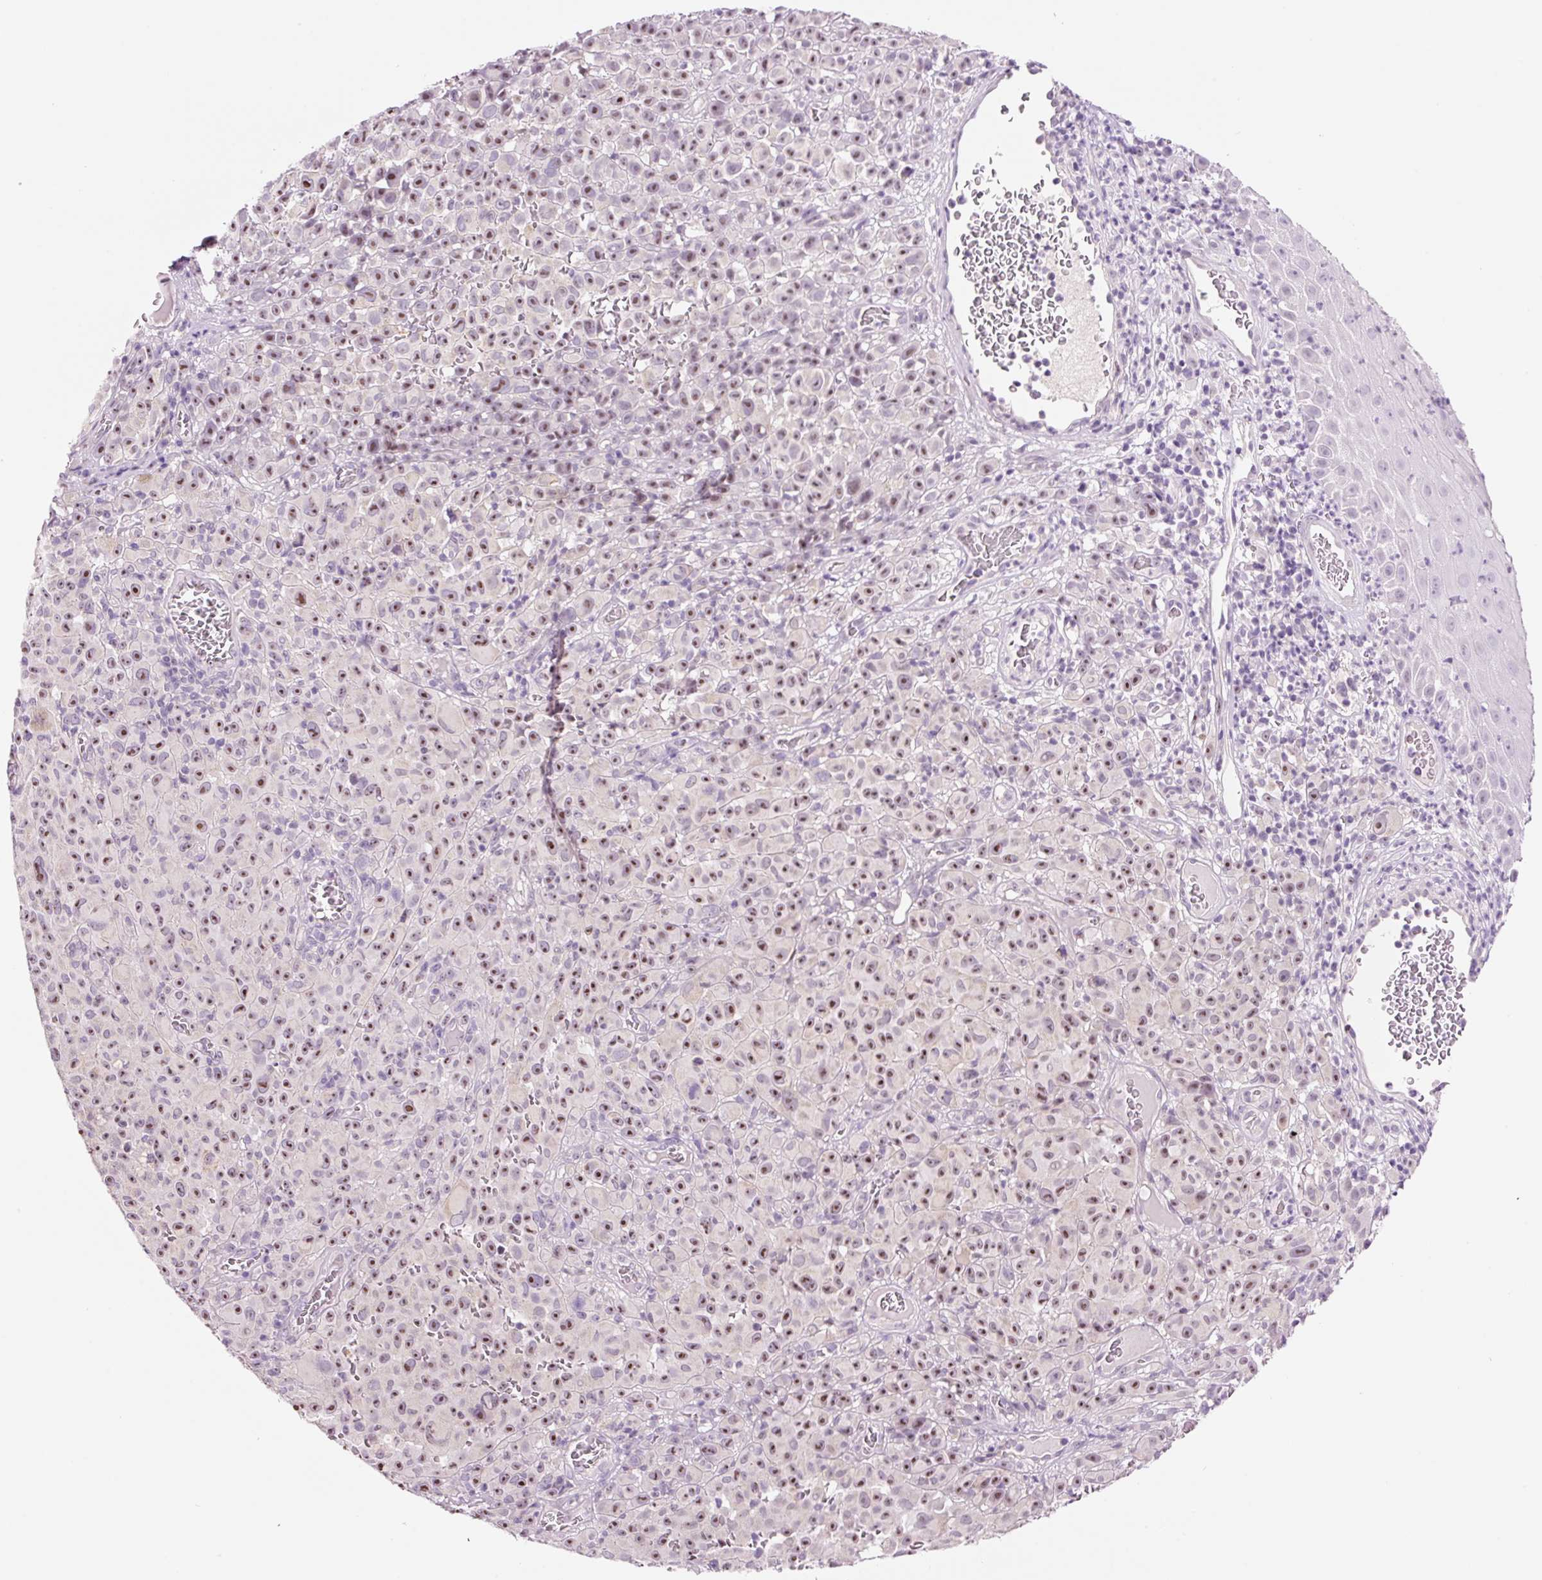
{"staining": {"intensity": "moderate", "quantity": ">75%", "location": "nuclear"}, "tissue": "melanoma", "cell_type": "Tumor cells", "image_type": "cancer", "snomed": [{"axis": "morphology", "description": "Malignant melanoma, NOS"}, {"axis": "topography", "description": "Skin"}], "caption": "Immunohistochemistry (IHC) (DAB (3,3'-diaminobenzidine)) staining of malignant melanoma displays moderate nuclear protein positivity in approximately >75% of tumor cells.", "gene": "GCG", "patient": {"sex": "female", "age": 82}}